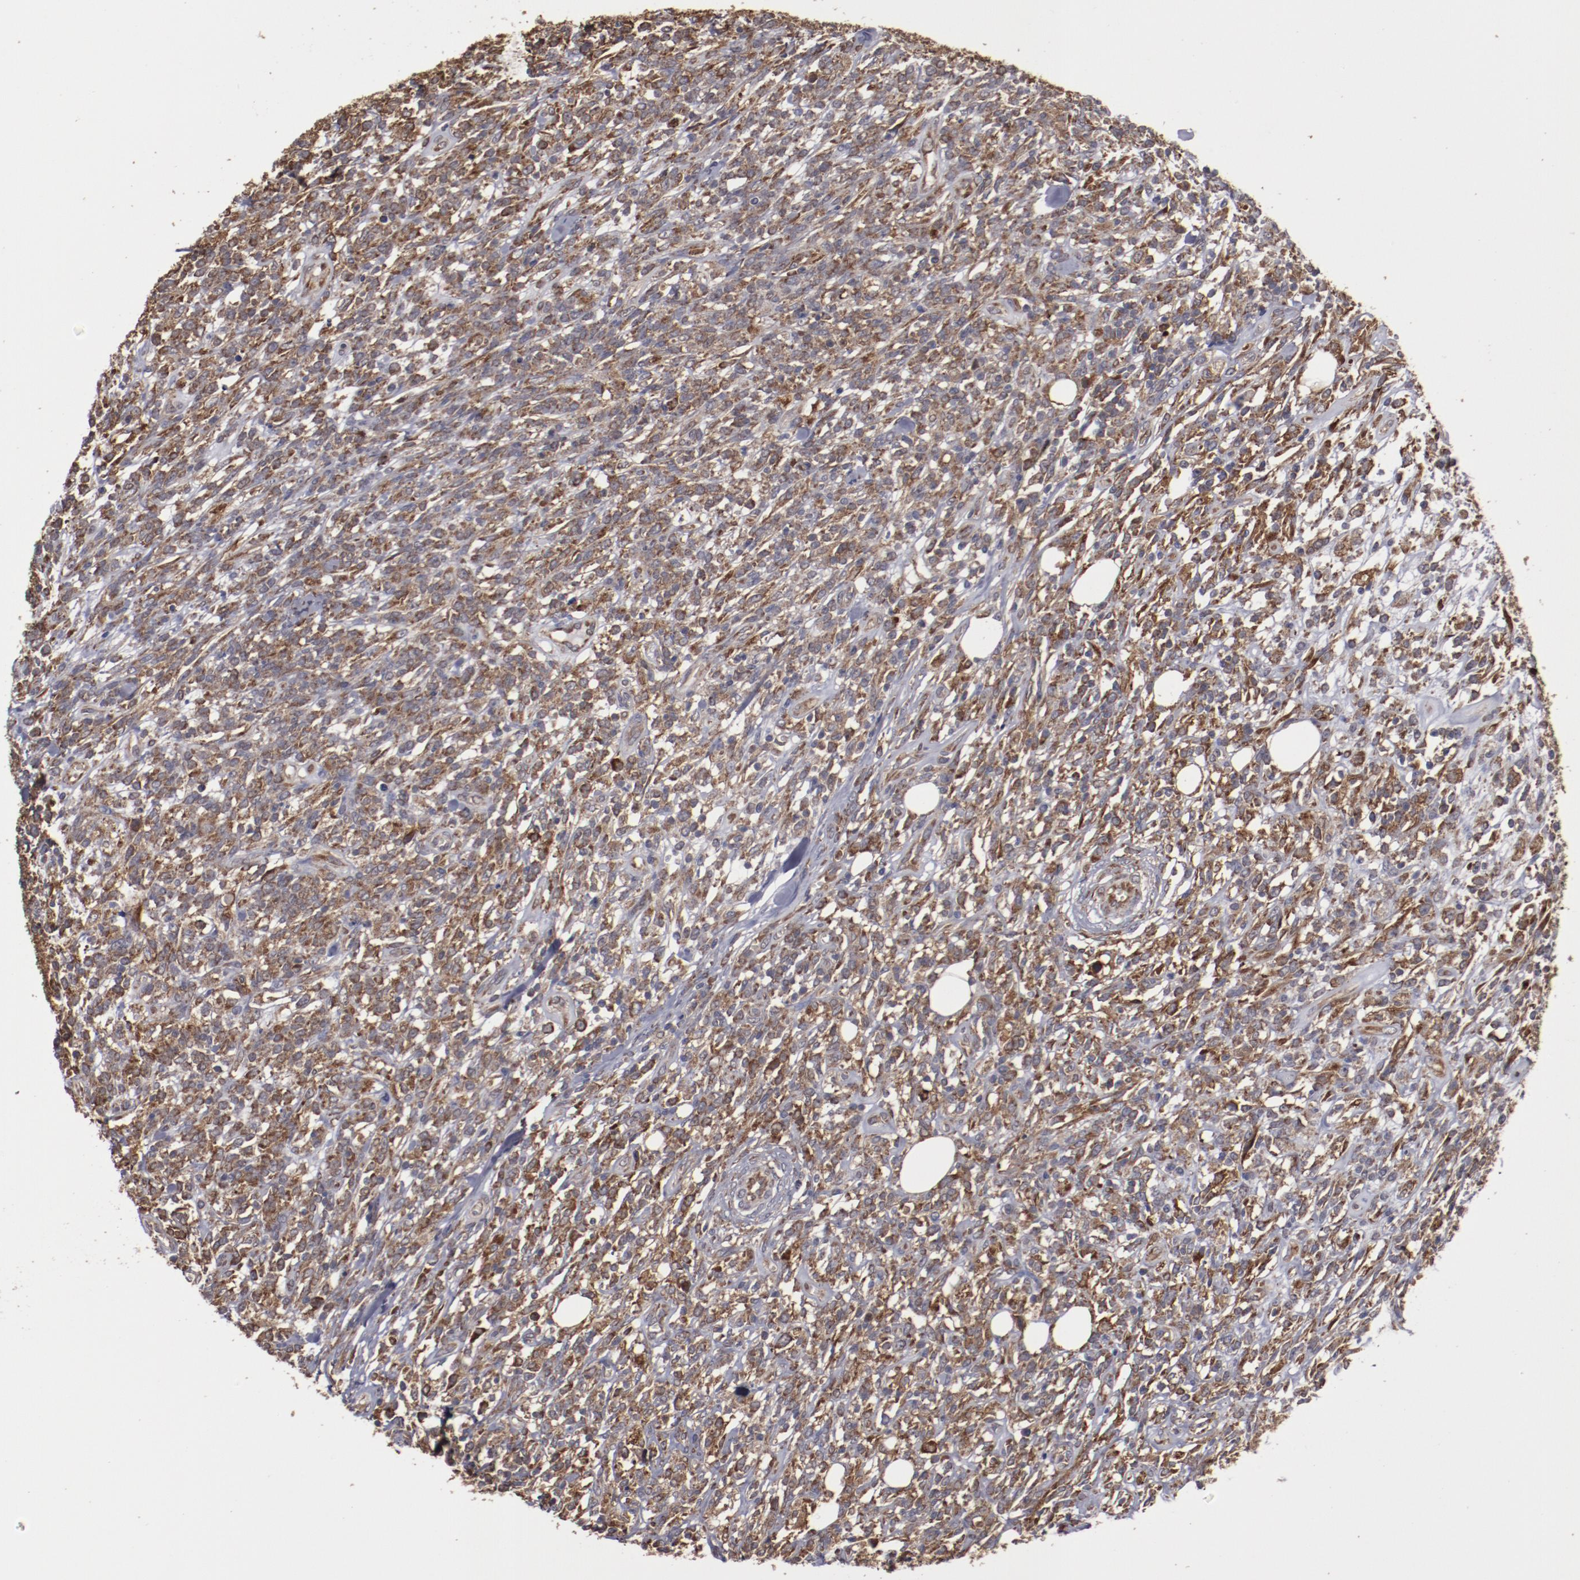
{"staining": {"intensity": "strong", "quantity": ">75%", "location": "cytoplasmic/membranous"}, "tissue": "lymphoma", "cell_type": "Tumor cells", "image_type": "cancer", "snomed": [{"axis": "morphology", "description": "Malignant lymphoma, non-Hodgkin's type, High grade"}, {"axis": "topography", "description": "Lymph node"}], "caption": "Immunohistochemical staining of lymphoma shows high levels of strong cytoplasmic/membranous protein positivity in approximately >75% of tumor cells.", "gene": "RPS4Y1", "patient": {"sex": "female", "age": 73}}